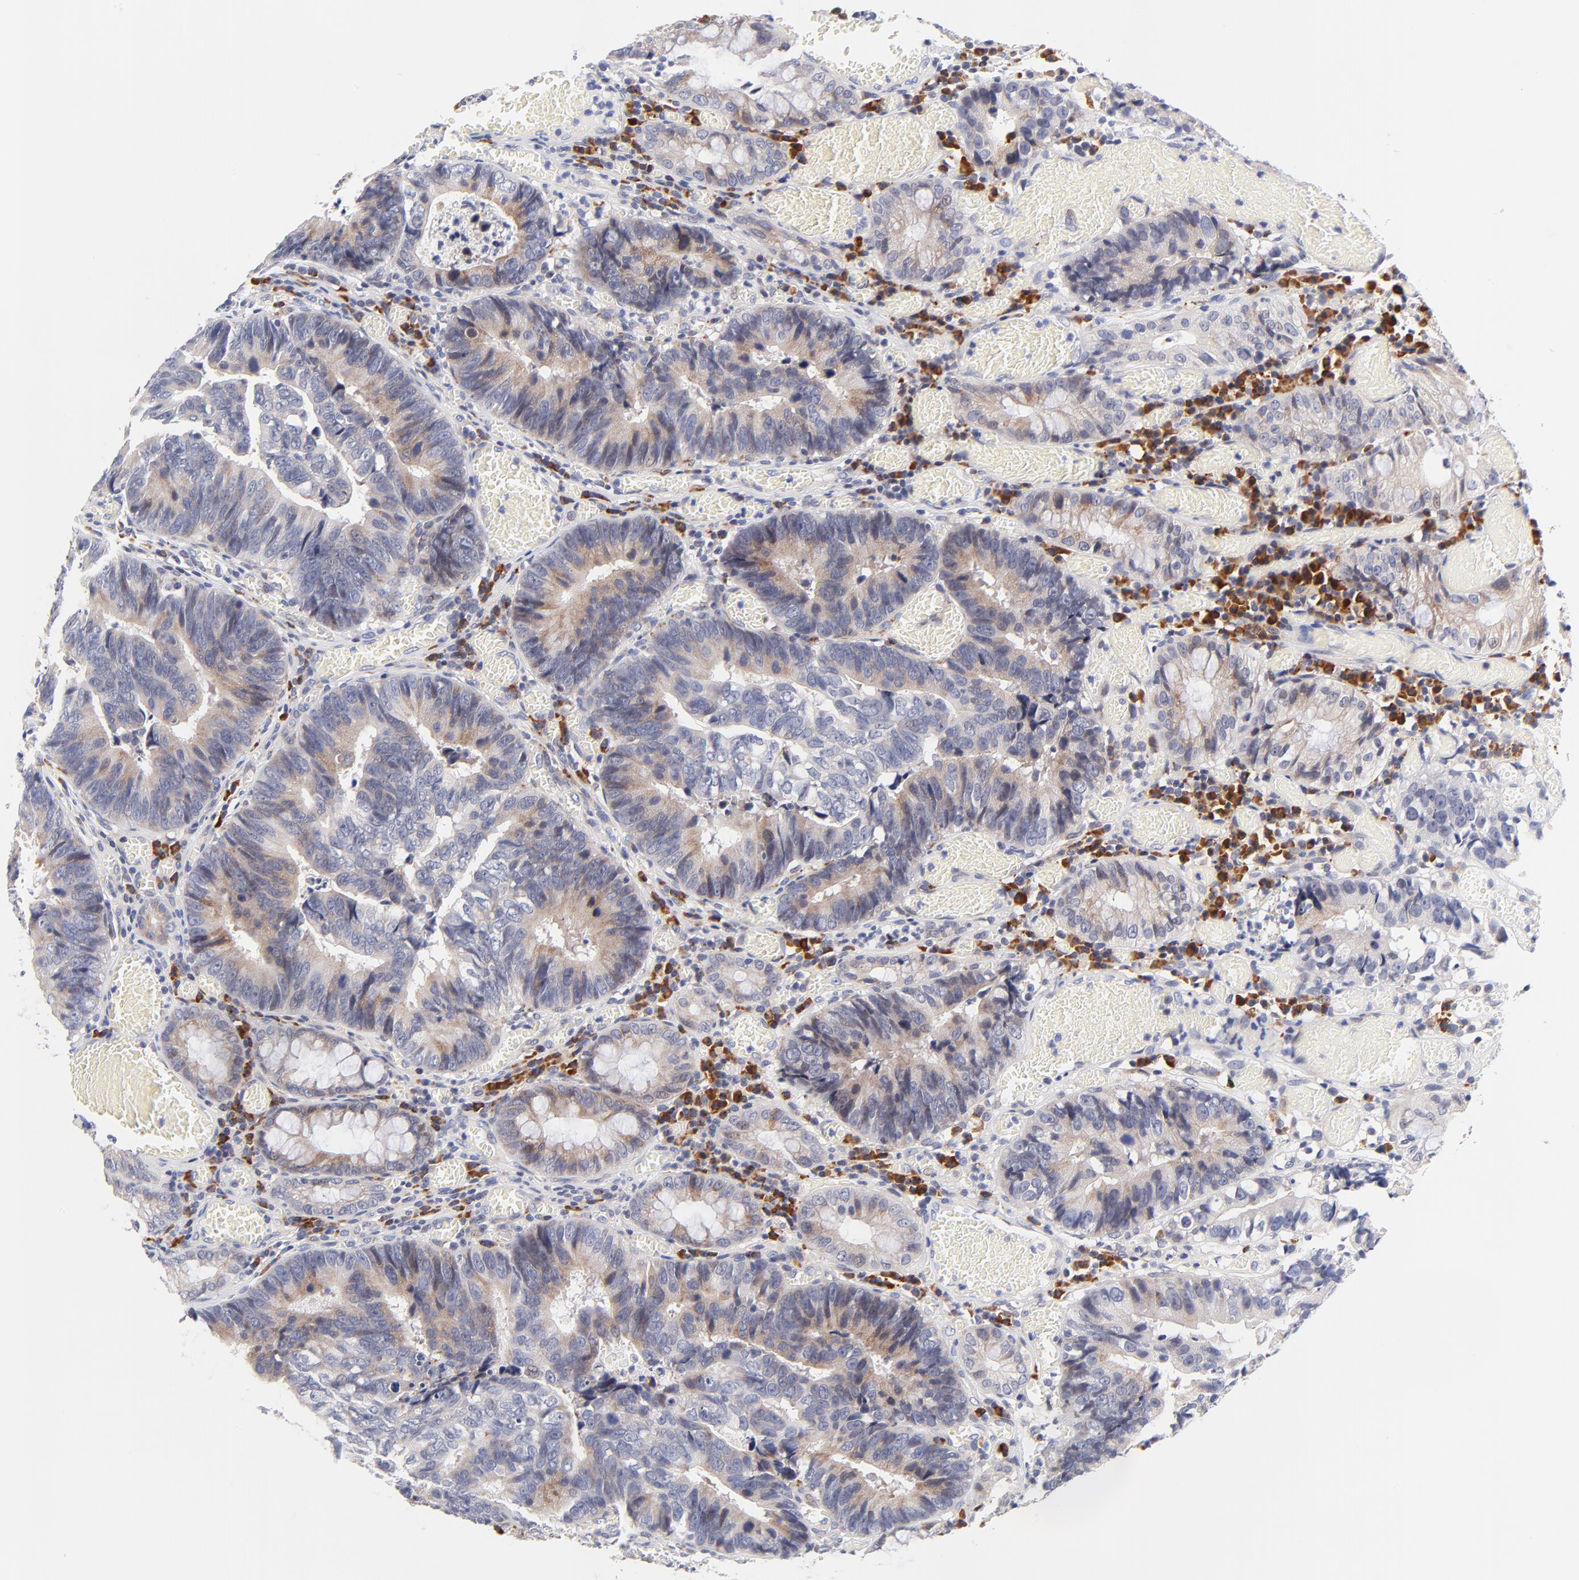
{"staining": {"intensity": "weak", "quantity": "25%-75%", "location": "cytoplasmic/membranous"}, "tissue": "colorectal cancer", "cell_type": "Tumor cells", "image_type": "cancer", "snomed": [{"axis": "morphology", "description": "Adenocarcinoma, NOS"}, {"axis": "topography", "description": "Rectum"}], "caption": "Colorectal cancer stained for a protein (brown) displays weak cytoplasmic/membranous positive expression in about 25%-75% of tumor cells.", "gene": "AFF2", "patient": {"sex": "female", "age": 98}}